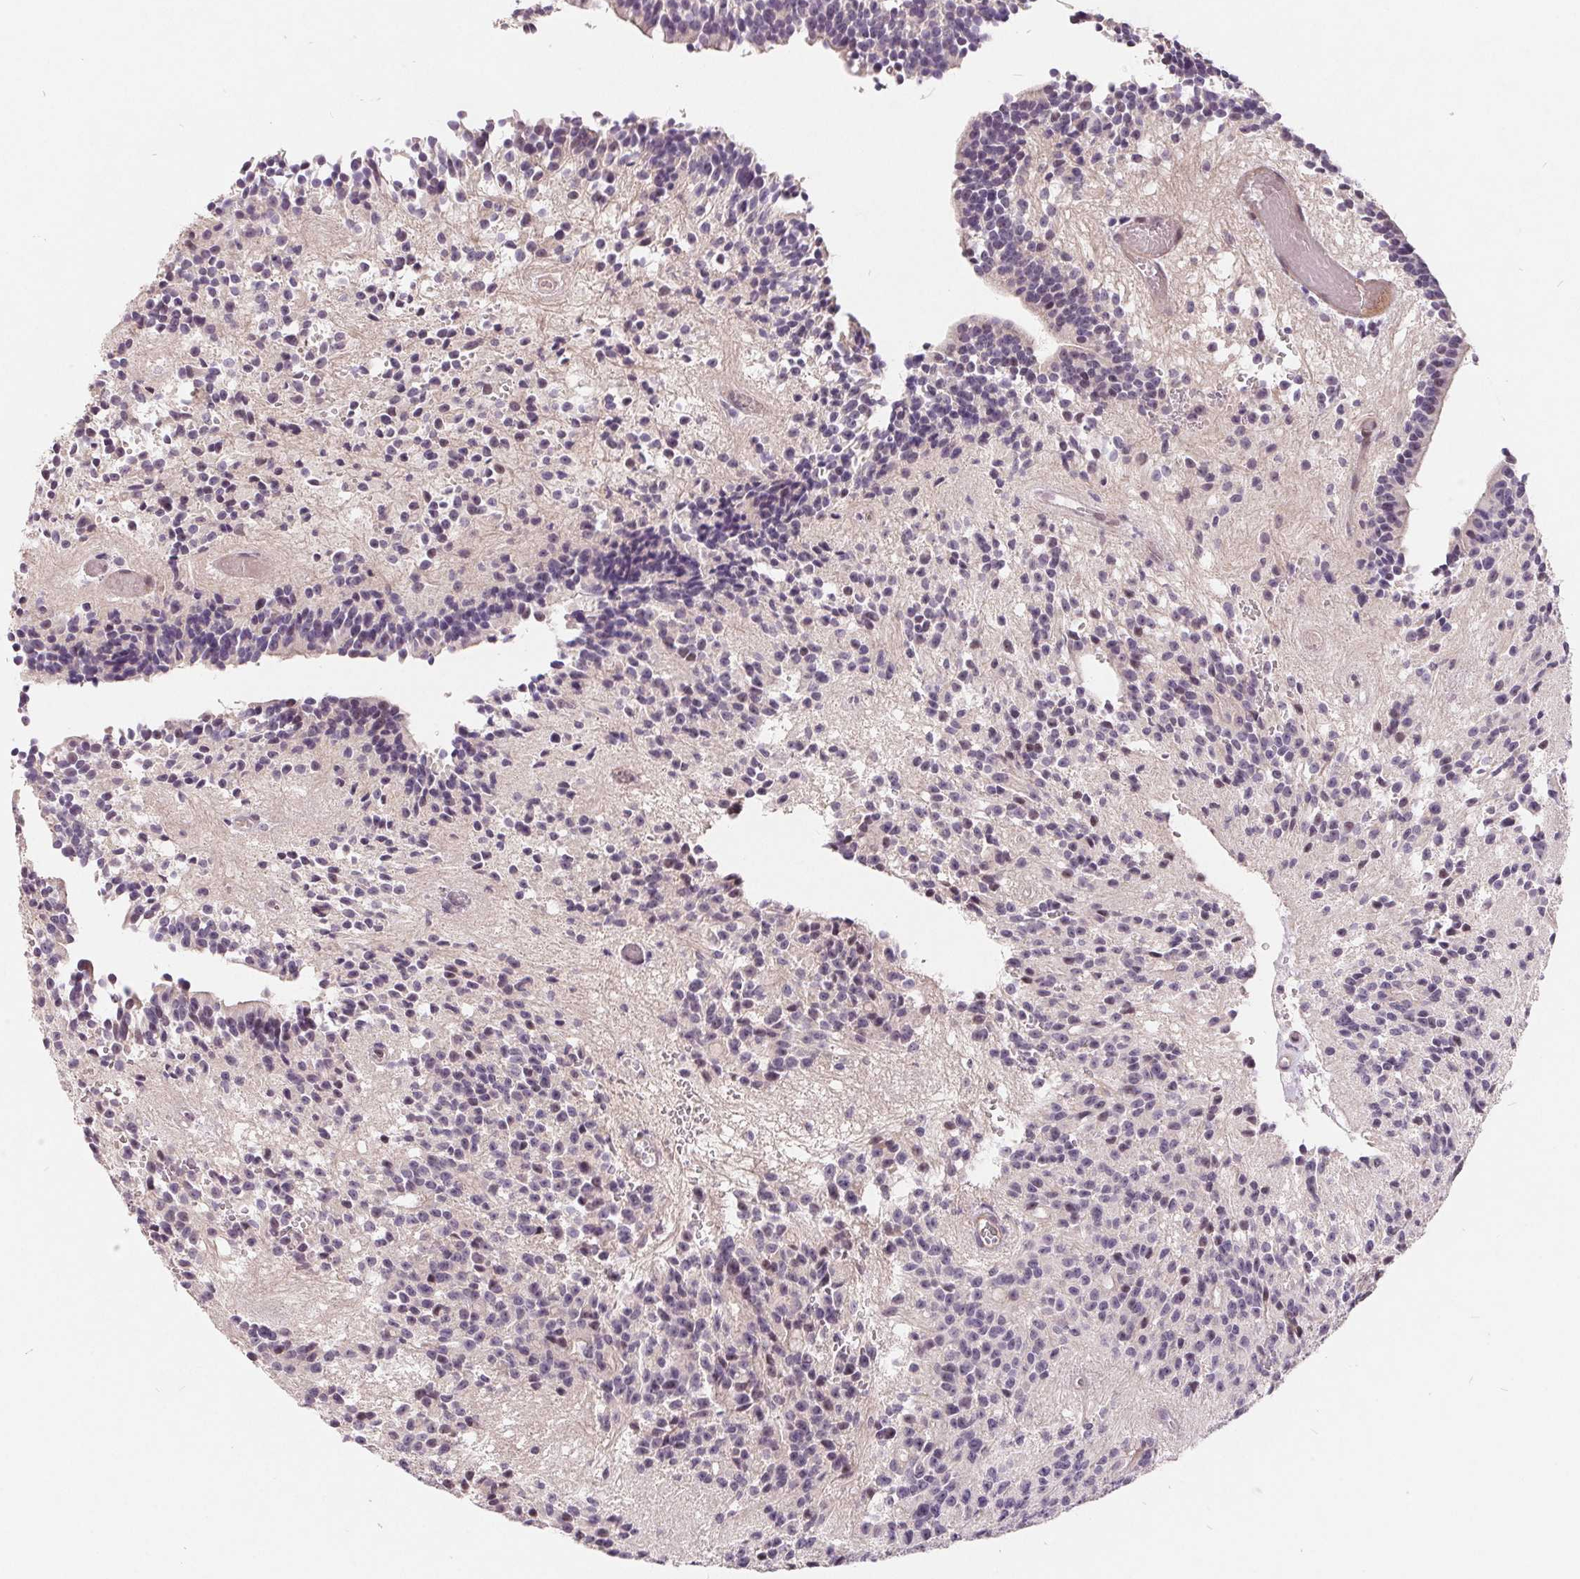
{"staining": {"intensity": "moderate", "quantity": "<25%", "location": "nuclear"}, "tissue": "glioma", "cell_type": "Tumor cells", "image_type": "cancer", "snomed": [{"axis": "morphology", "description": "Glioma, malignant, Low grade"}, {"axis": "topography", "description": "Brain"}], "caption": "This micrograph demonstrates low-grade glioma (malignant) stained with immunohistochemistry to label a protein in brown. The nuclear of tumor cells show moderate positivity for the protein. Nuclei are counter-stained blue.", "gene": "NRG2", "patient": {"sex": "male", "age": 31}}